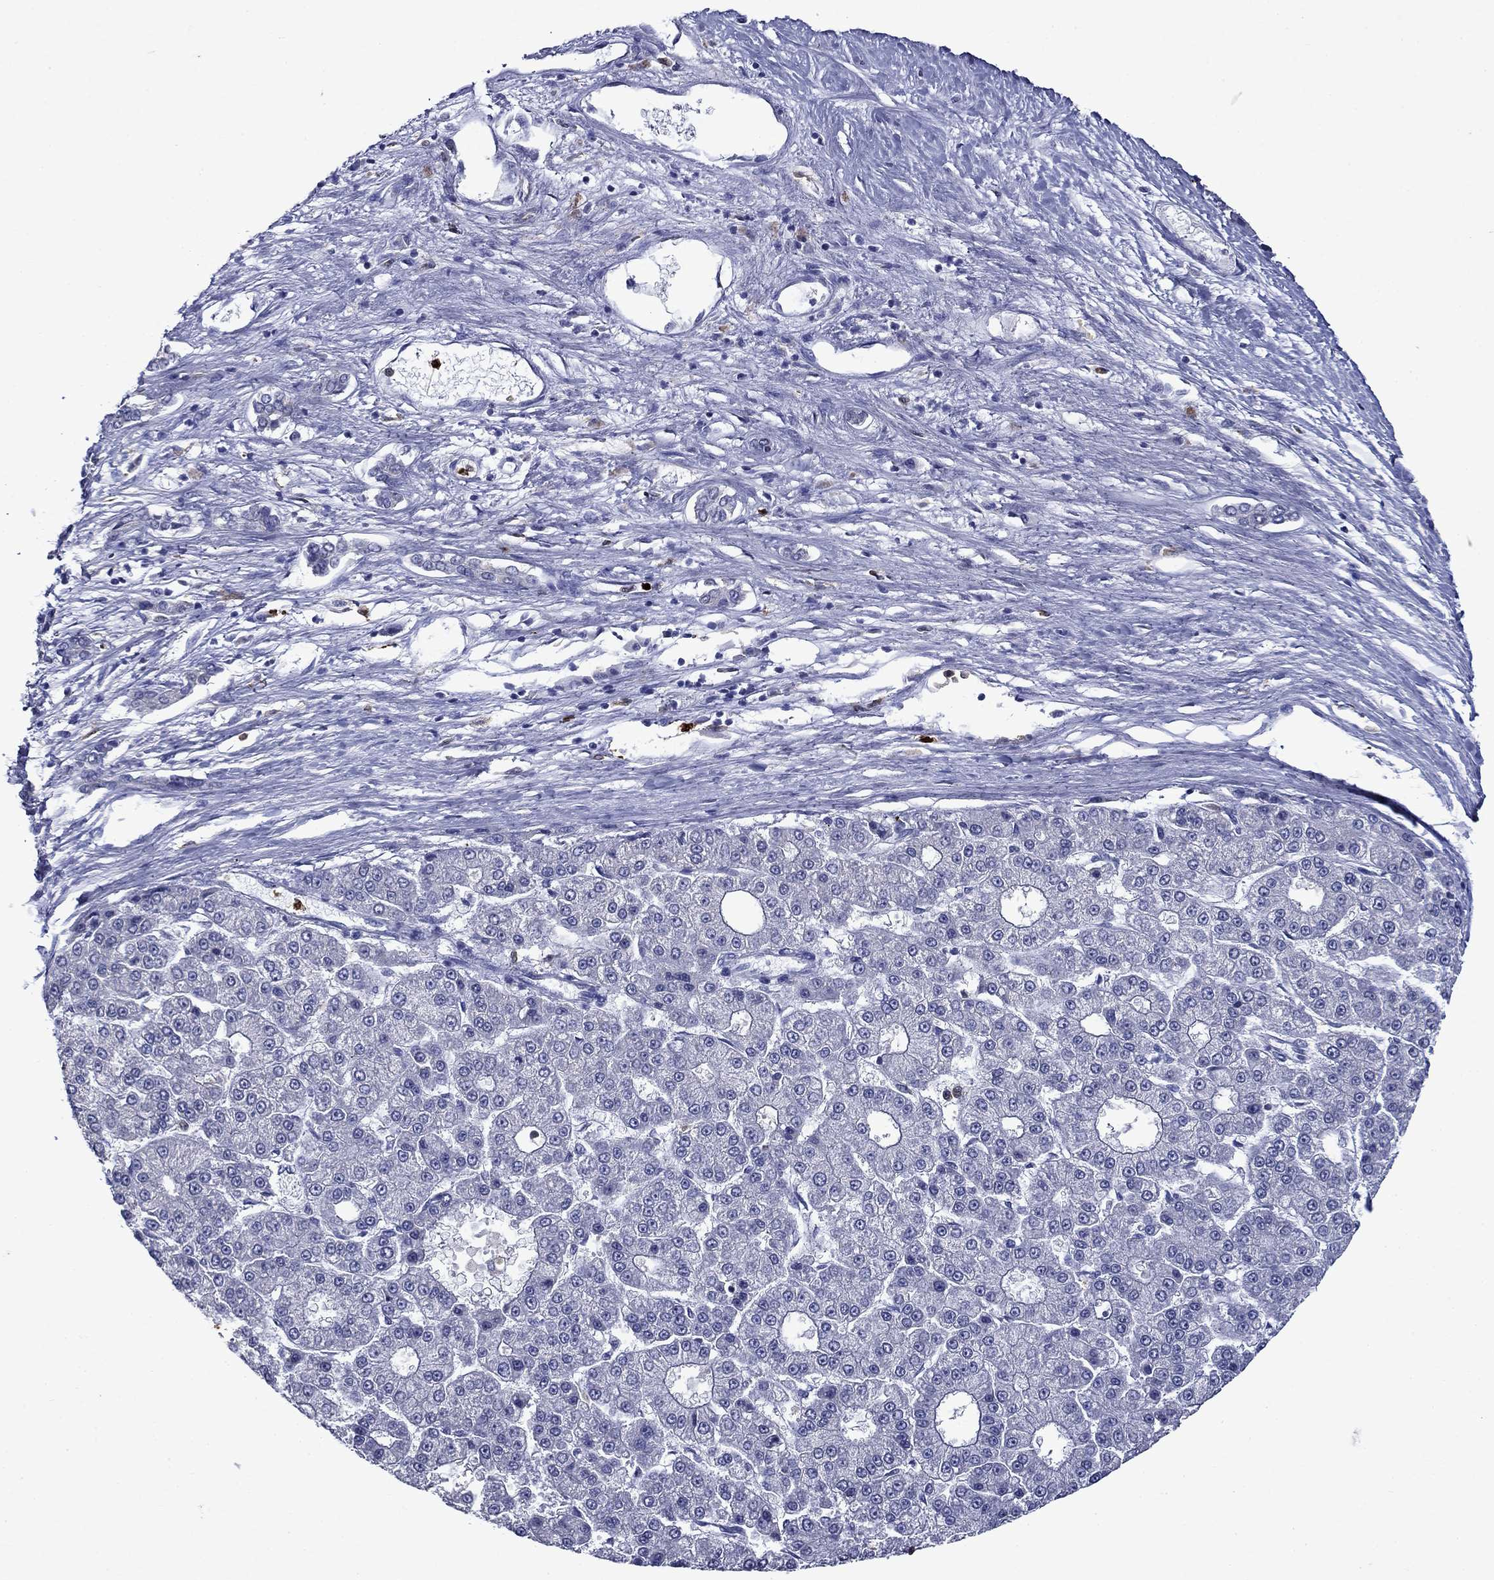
{"staining": {"intensity": "negative", "quantity": "none", "location": "none"}, "tissue": "liver cancer", "cell_type": "Tumor cells", "image_type": "cancer", "snomed": [{"axis": "morphology", "description": "Carcinoma, Hepatocellular, NOS"}, {"axis": "topography", "description": "Liver"}], "caption": "Human hepatocellular carcinoma (liver) stained for a protein using immunohistochemistry exhibits no staining in tumor cells.", "gene": "IRF5", "patient": {"sex": "male", "age": 70}}